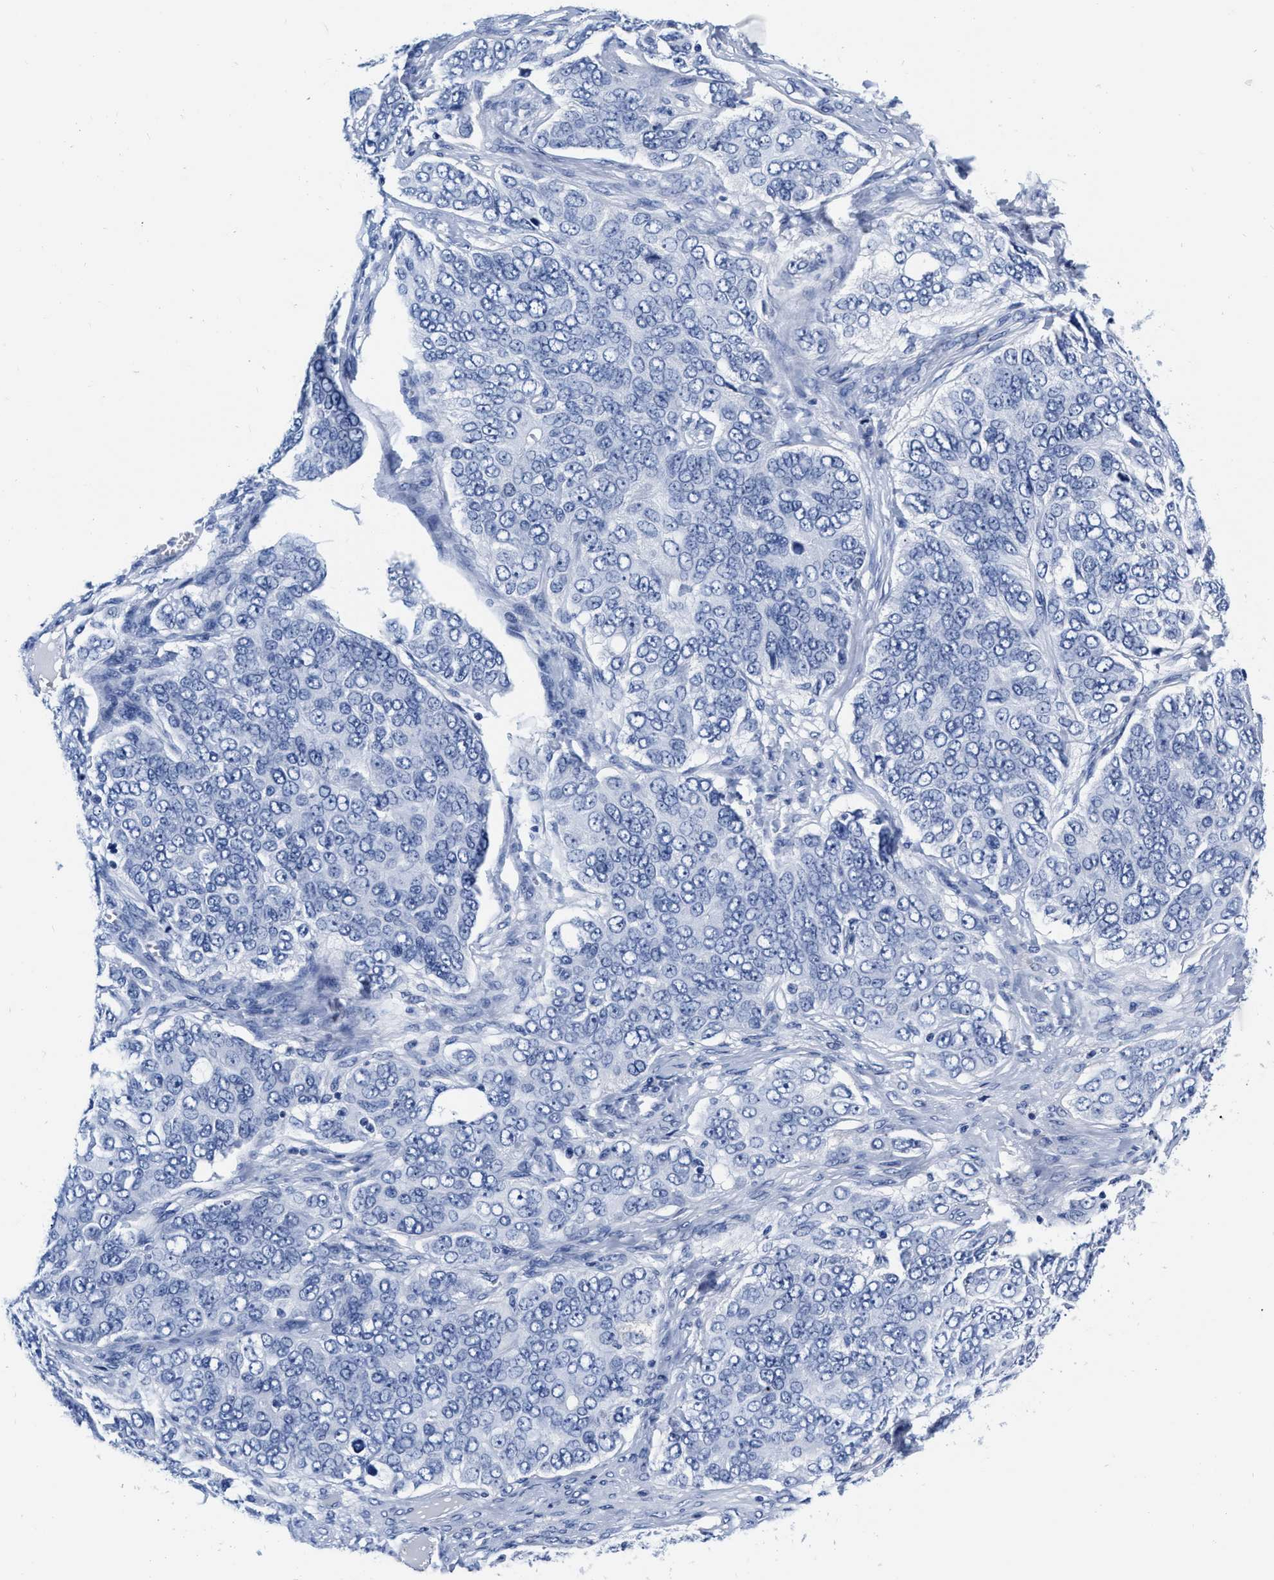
{"staining": {"intensity": "negative", "quantity": "none", "location": "none"}, "tissue": "ovarian cancer", "cell_type": "Tumor cells", "image_type": "cancer", "snomed": [{"axis": "morphology", "description": "Carcinoma, endometroid"}, {"axis": "topography", "description": "Ovary"}], "caption": "There is no significant expression in tumor cells of ovarian endometroid carcinoma.", "gene": "CER1", "patient": {"sex": "female", "age": 51}}